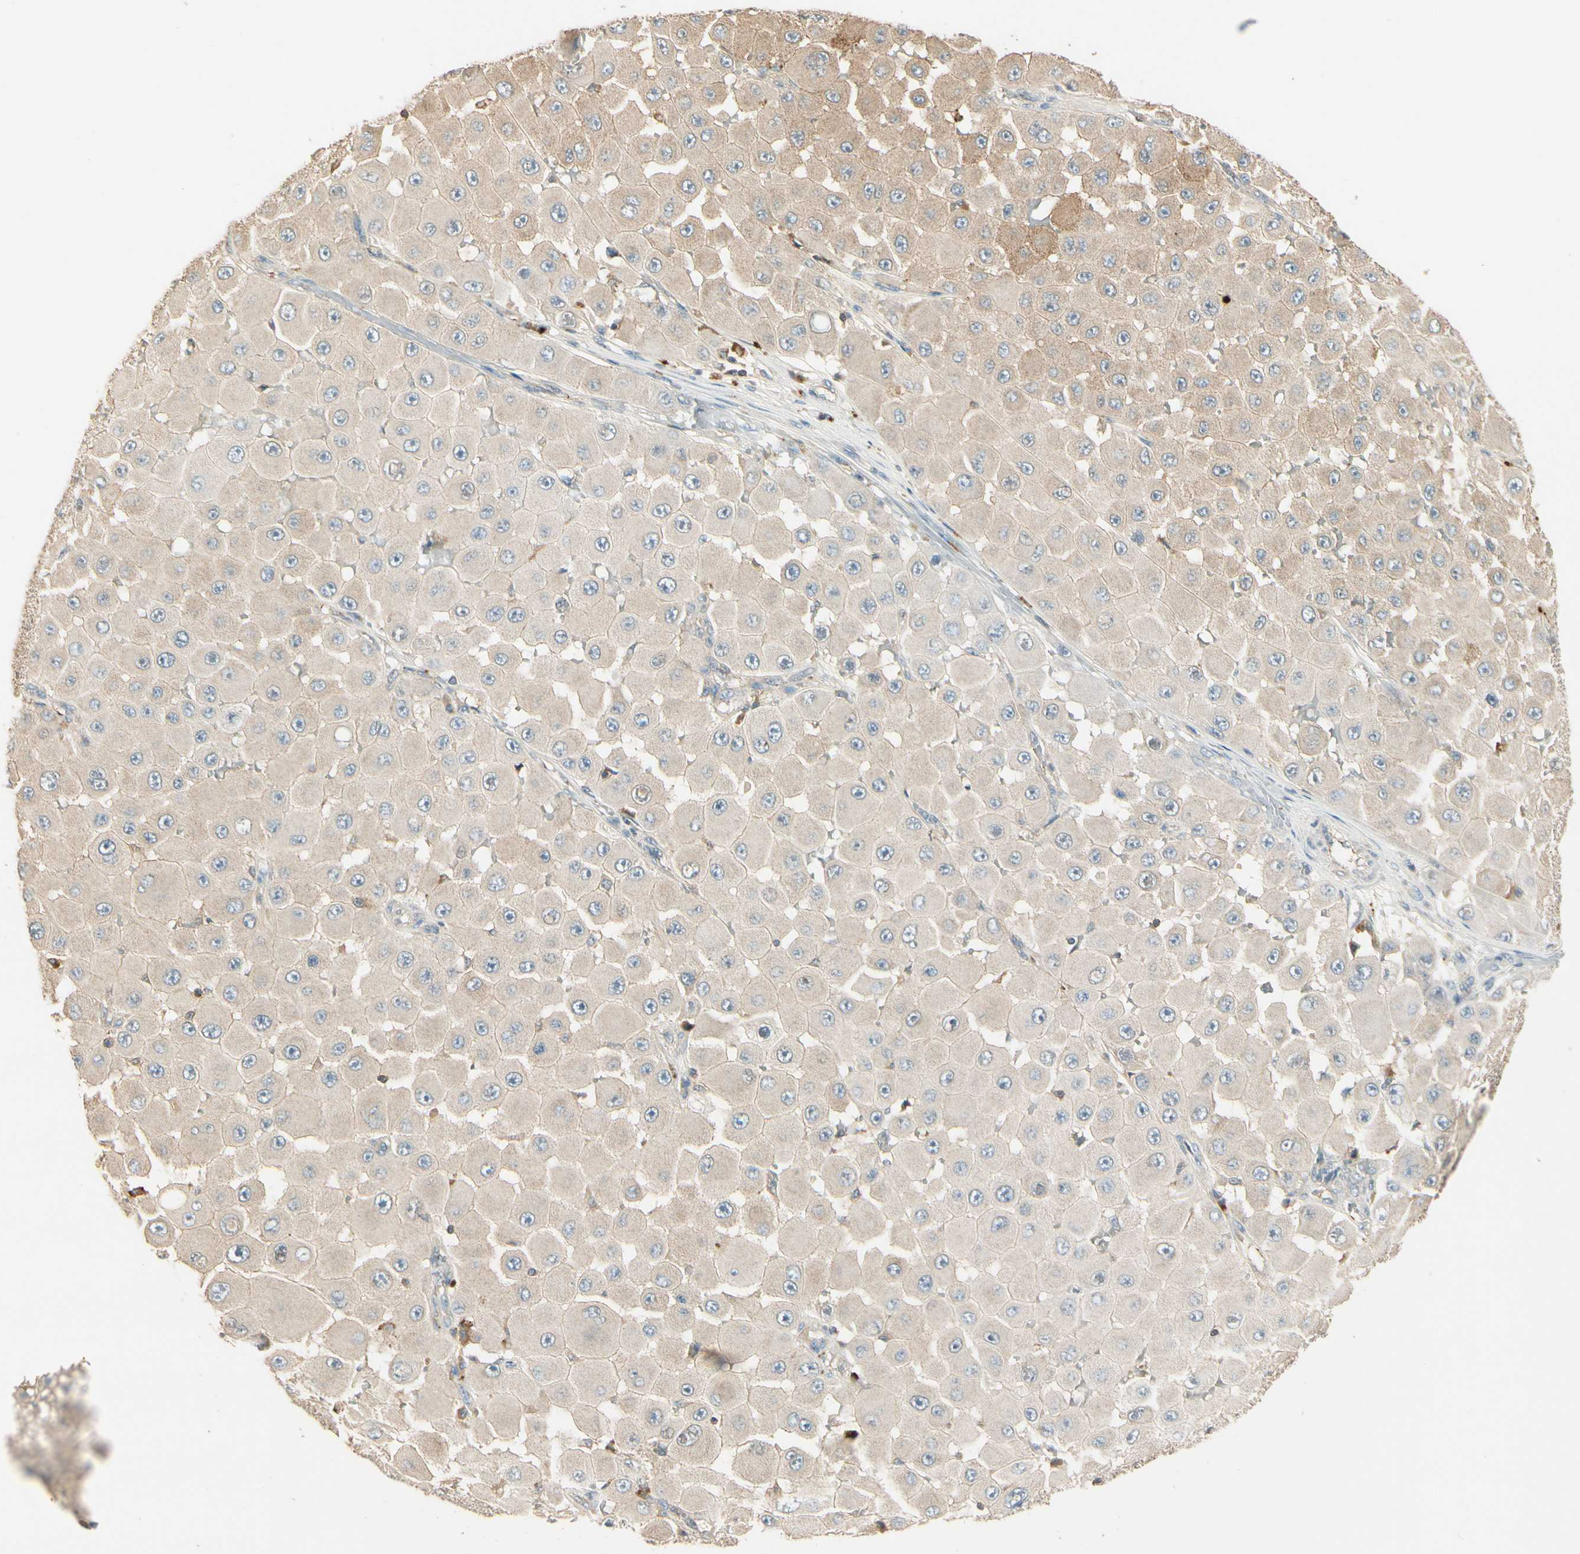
{"staining": {"intensity": "weak", "quantity": "25%-75%", "location": "cytoplasmic/membranous"}, "tissue": "melanoma", "cell_type": "Tumor cells", "image_type": "cancer", "snomed": [{"axis": "morphology", "description": "Malignant melanoma, NOS"}, {"axis": "topography", "description": "Skin"}], "caption": "The image reveals a brown stain indicating the presence of a protein in the cytoplasmic/membranous of tumor cells in malignant melanoma.", "gene": "PLXNA1", "patient": {"sex": "female", "age": 81}}